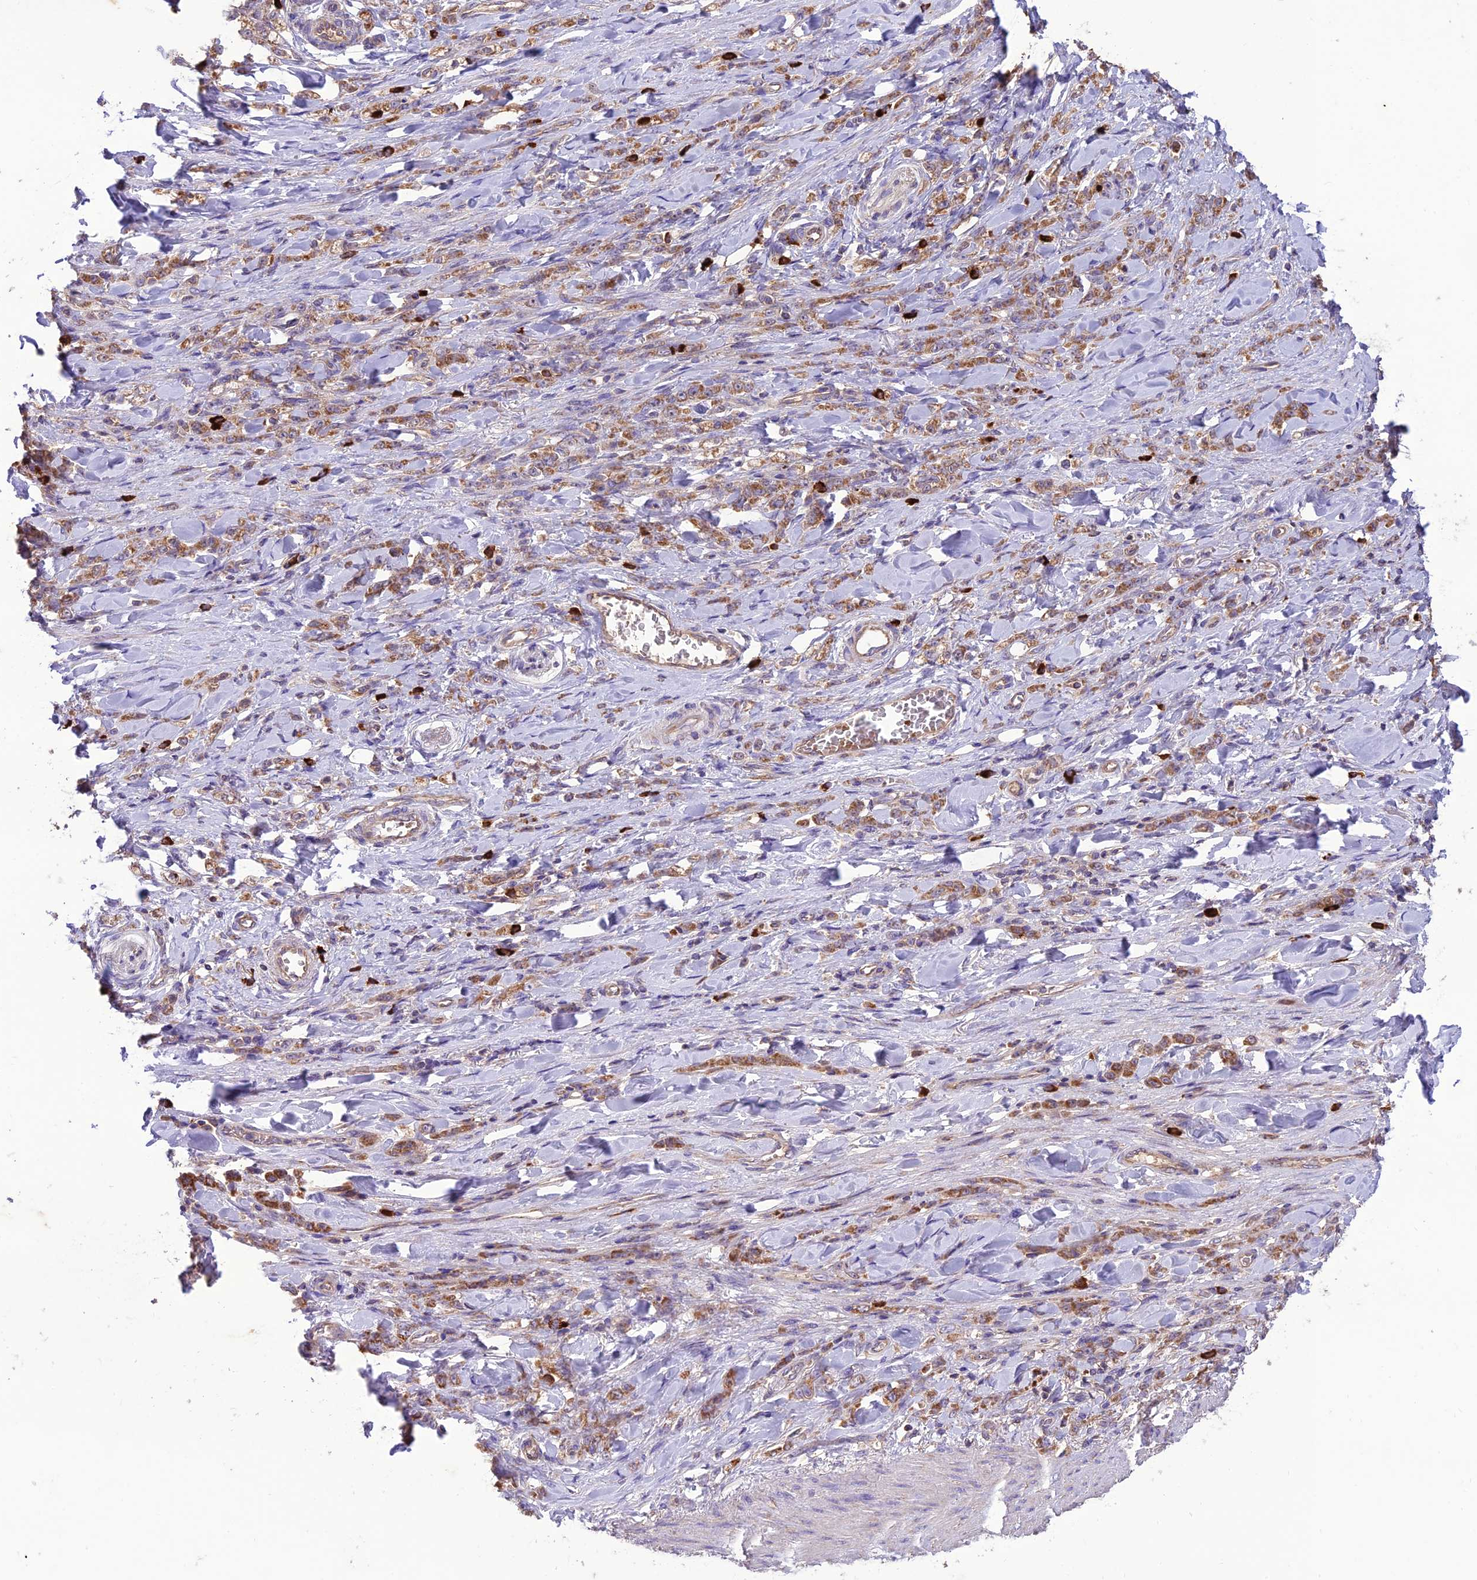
{"staining": {"intensity": "moderate", "quantity": ">75%", "location": "cytoplasmic/membranous"}, "tissue": "stomach cancer", "cell_type": "Tumor cells", "image_type": "cancer", "snomed": [{"axis": "morphology", "description": "Normal tissue, NOS"}, {"axis": "morphology", "description": "Adenocarcinoma, NOS"}, {"axis": "topography", "description": "Stomach"}], "caption": "Stomach cancer was stained to show a protein in brown. There is medium levels of moderate cytoplasmic/membranous positivity in approximately >75% of tumor cells. Using DAB (brown) and hematoxylin (blue) stains, captured at high magnification using brightfield microscopy.", "gene": "NDUFAF1", "patient": {"sex": "male", "age": 82}}